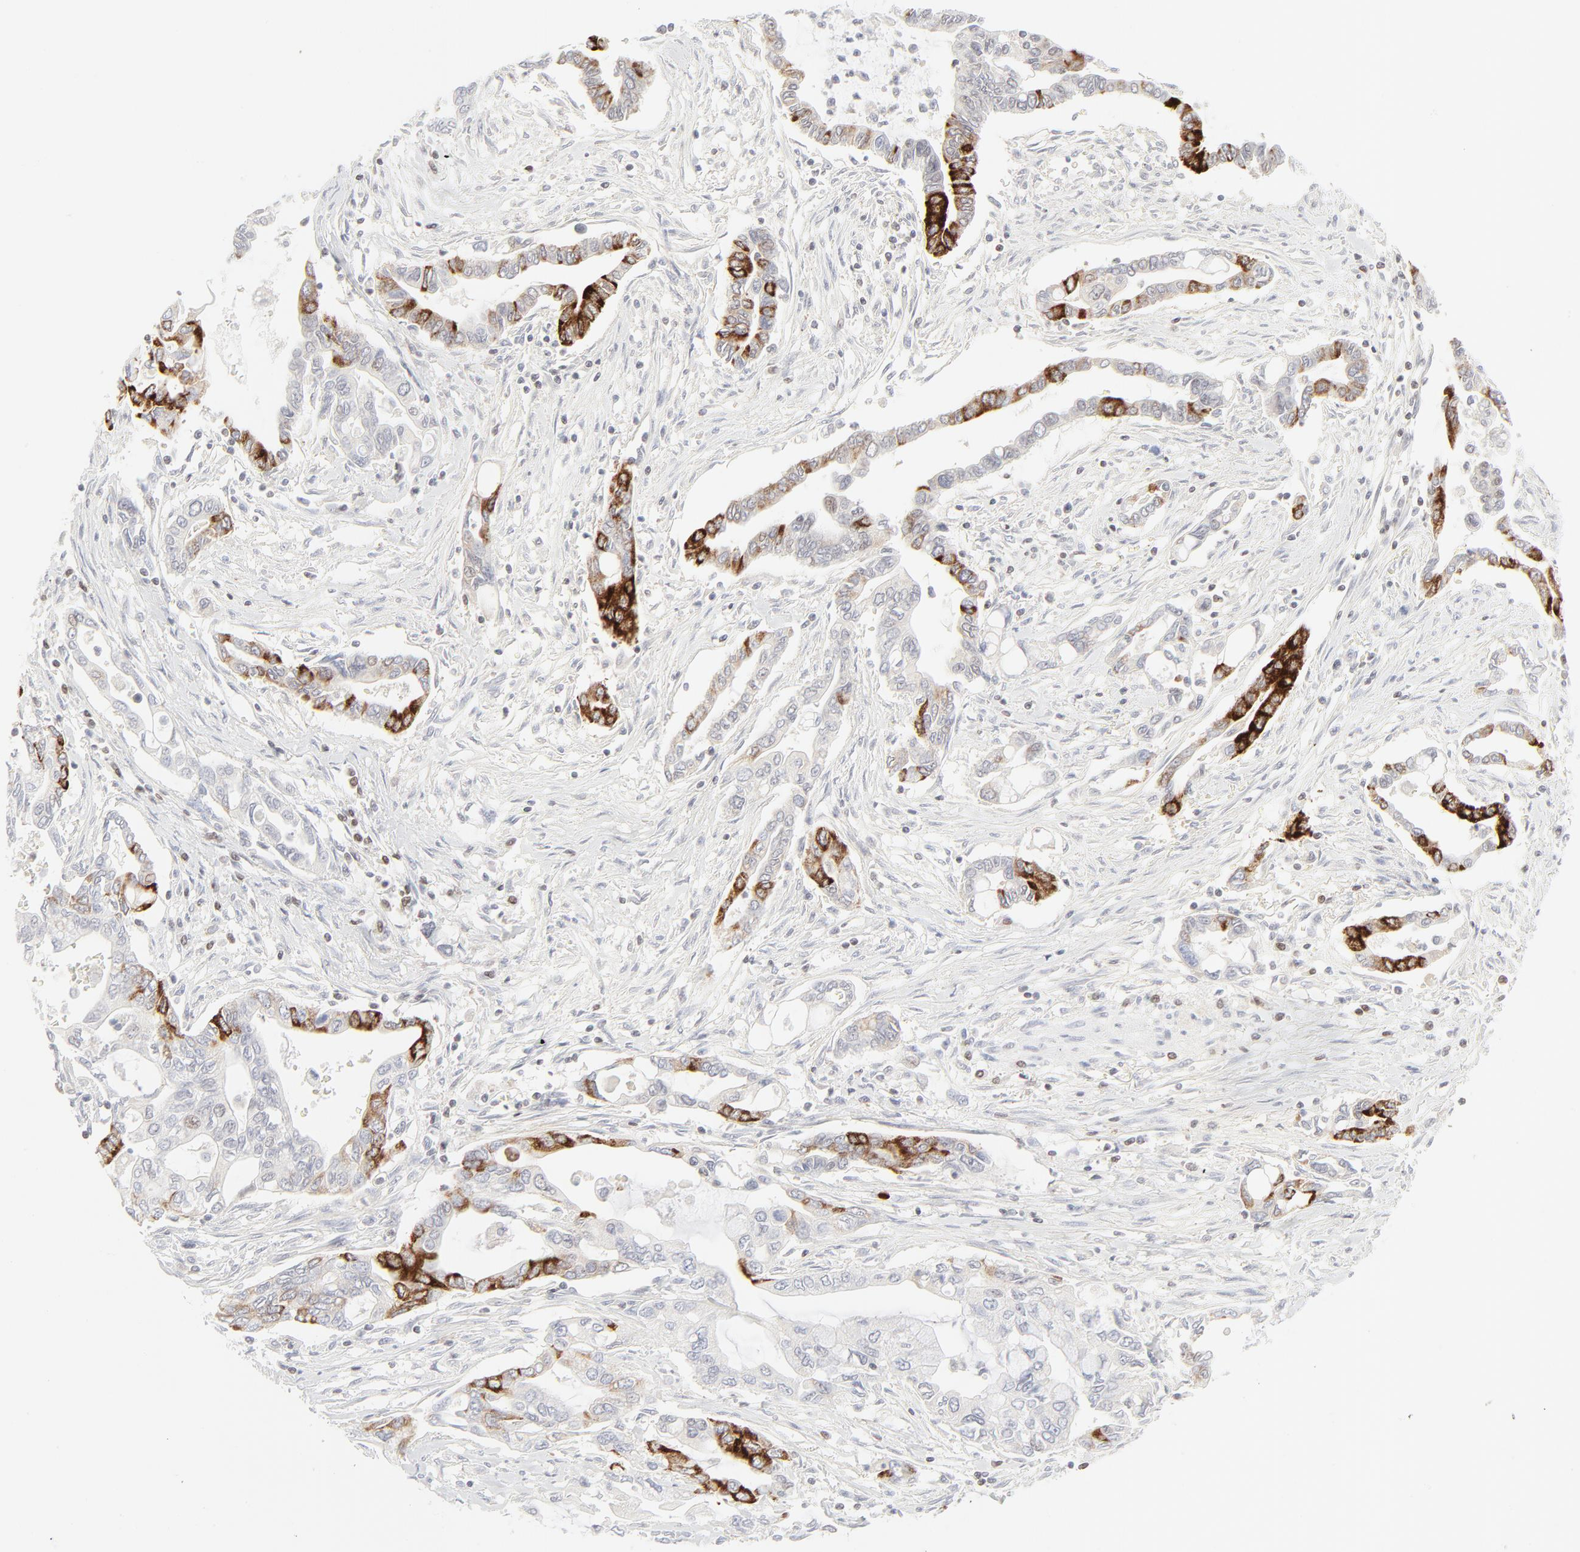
{"staining": {"intensity": "strong", "quantity": "25%-75%", "location": "cytoplasmic/membranous"}, "tissue": "pancreatic cancer", "cell_type": "Tumor cells", "image_type": "cancer", "snomed": [{"axis": "morphology", "description": "Adenocarcinoma, NOS"}, {"axis": "topography", "description": "Pancreas"}], "caption": "Human pancreatic cancer (adenocarcinoma) stained for a protein (brown) demonstrates strong cytoplasmic/membranous positive expression in approximately 25%-75% of tumor cells.", "gene": "PRKCB", "patient": {"sex": "female", "age": 57}}